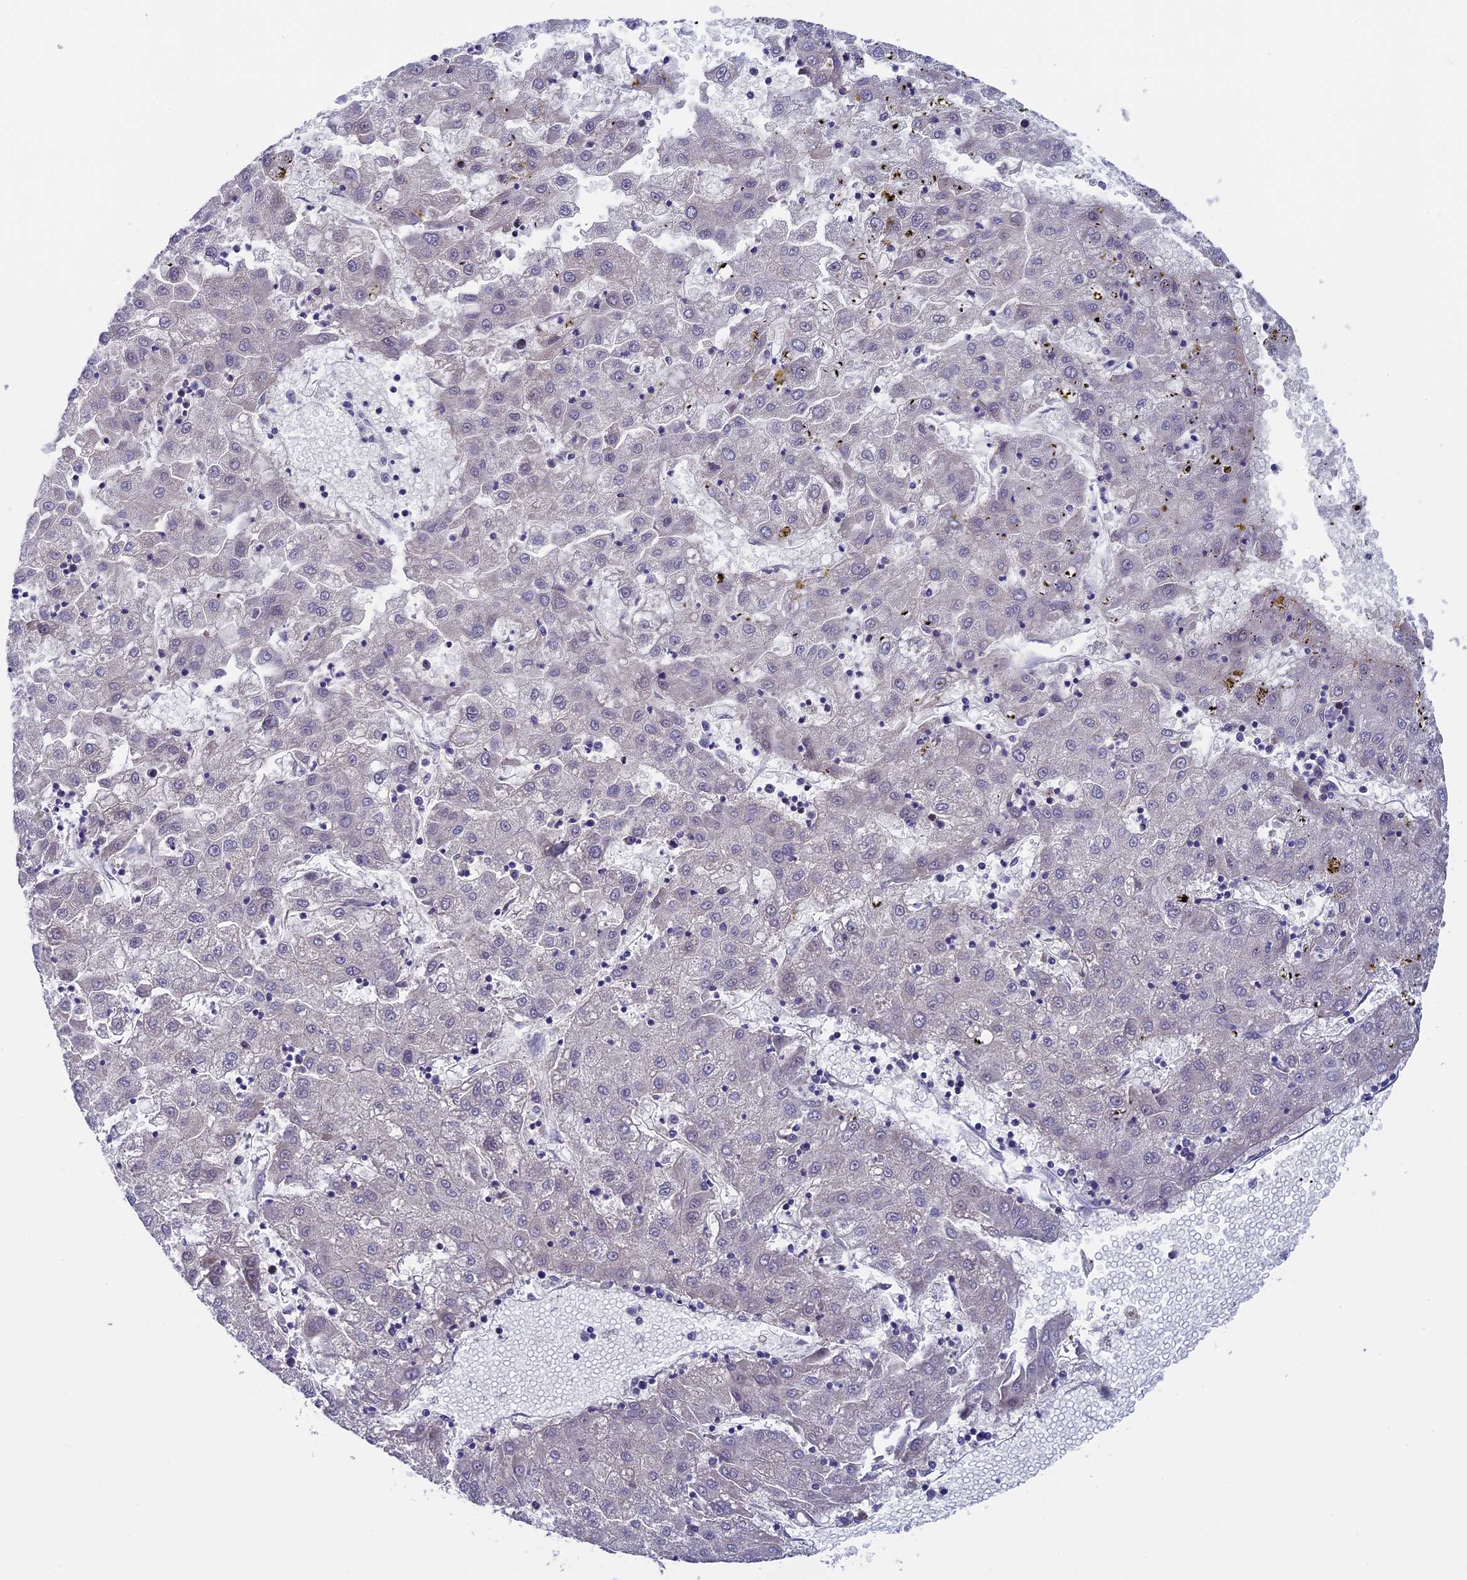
{"staining": {"intensity": "negative", "quantity": "none", "location": "none"}, "tissue": "liver cancer", "cell_type": "Tumor cells", "image_type": "cancer", "snomed": [{"axis": "morphology", "description": "Carcinoma, Hepatocellular, NOS"}, {"axis": "topography", "description": "Liver"}], "caption": "An immunohistochemistry micrograph of liver cancer is shown. There is no staining in tumor cells of liver cancer.", "gene": "CCDC86", "patient": {"sex": "male", "age": 72}}